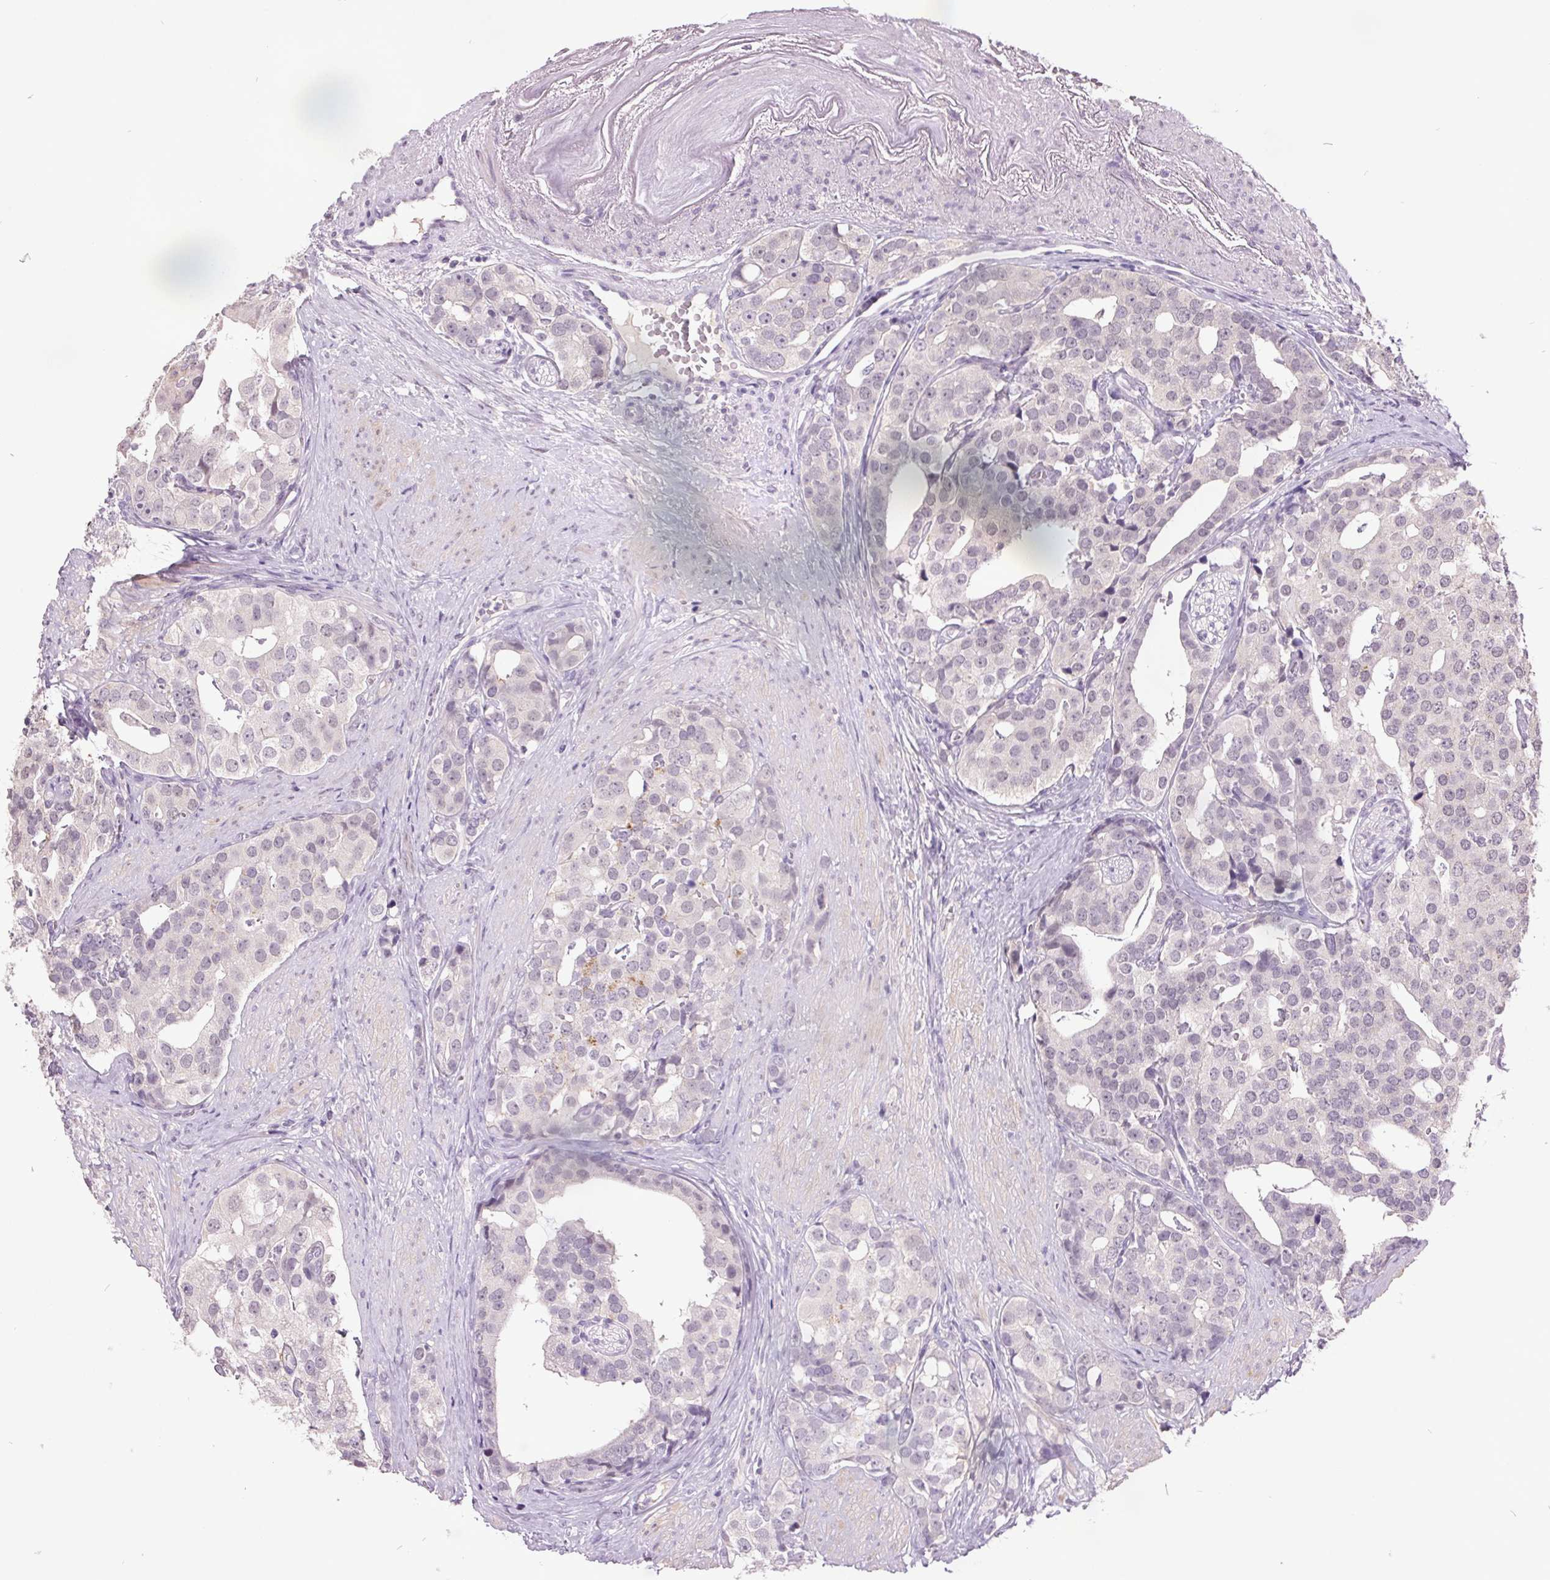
{"staining": {"intensity": "negative", "quantity": "none", "location": "none"}, "tissue": "prostate cancer", "cell_type": "Tumor cells", "image_type": "cancer", "snomed": [{"axis": "morphology", "description": "Adenocarcinoma, High grade"}, {"axis": "topography", "description": "Prostate"}], "caption": "Human prostate cancer (high-grade adenocarcinoma) stained for a protein using IHC displays no positivity in tumor cells.", "gene": "C2orf16", "patient": {"sex": "male", "age": 71}}